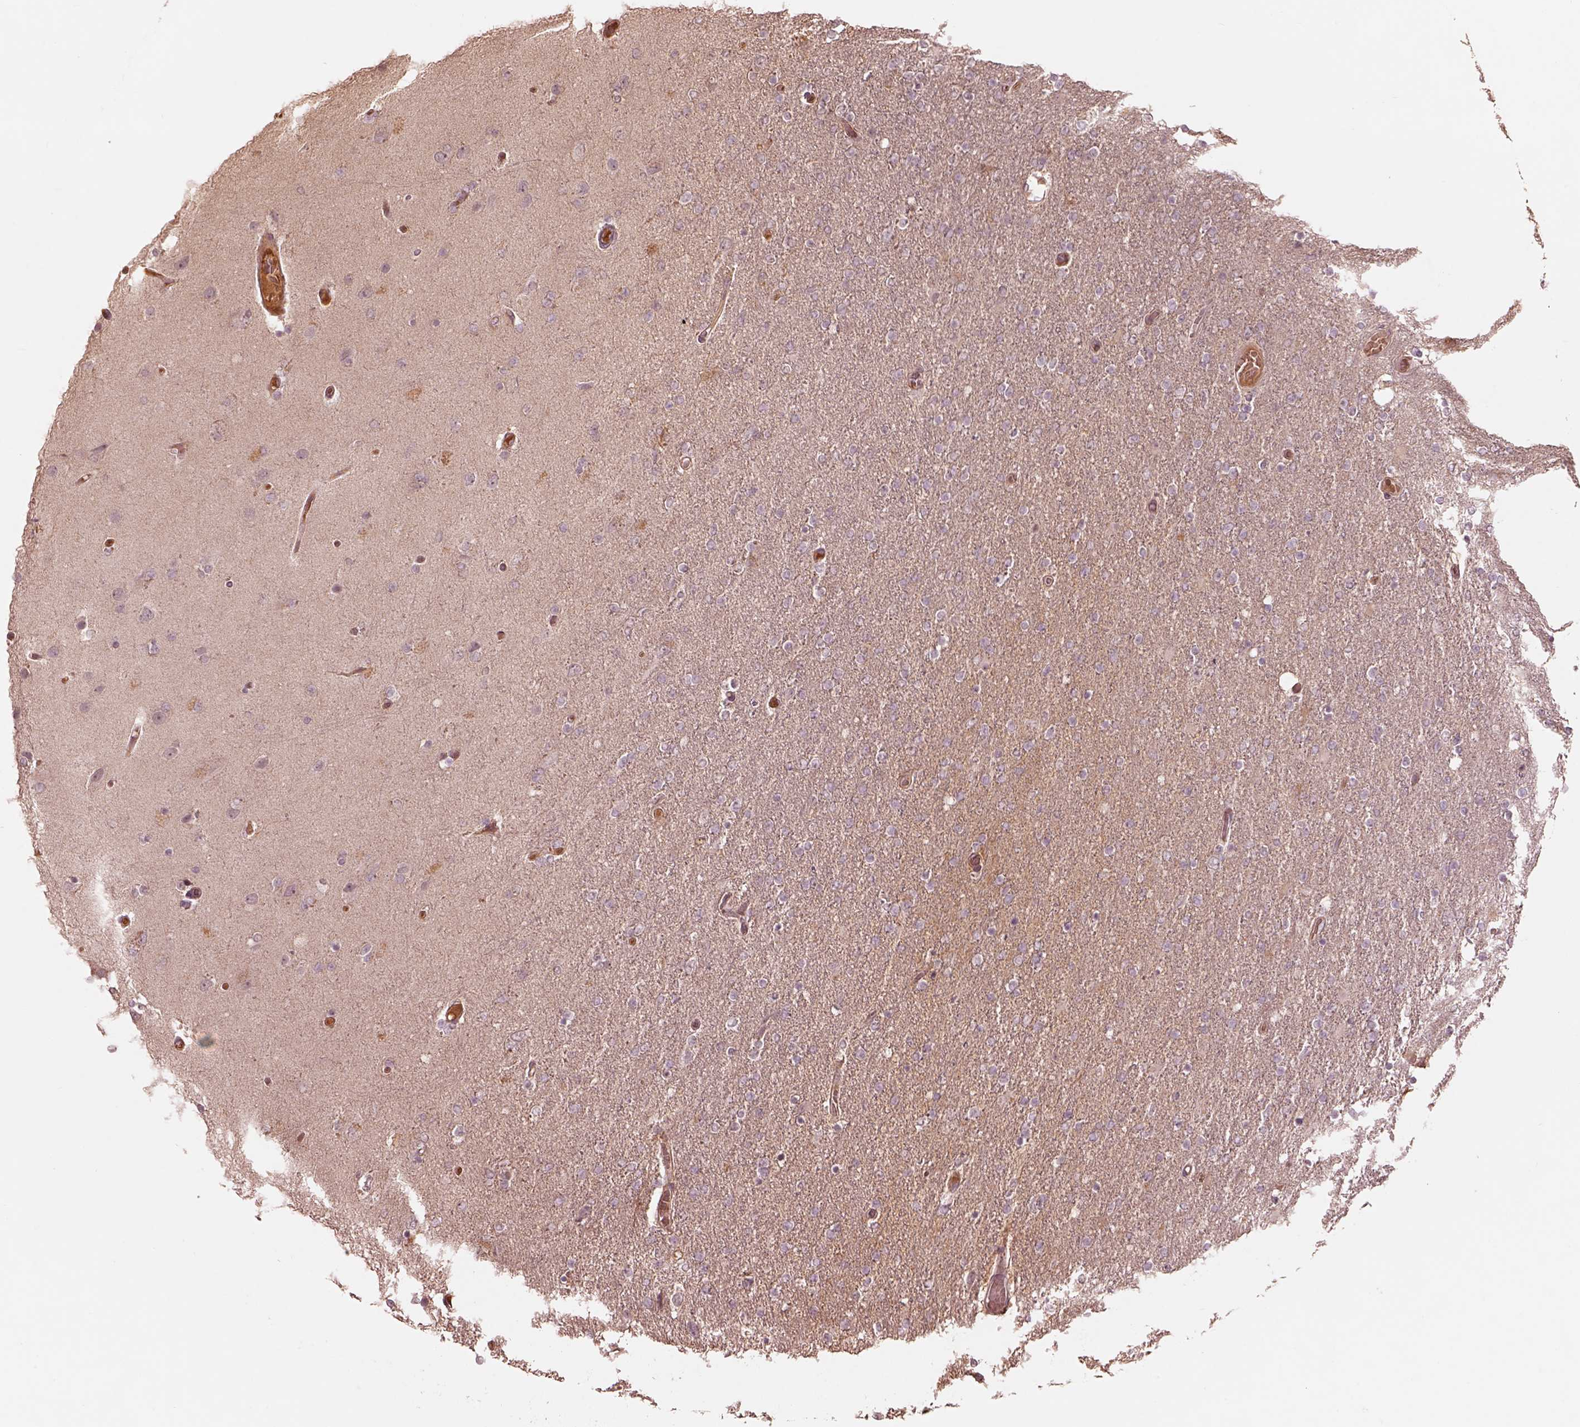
{"staining": {"intensity": "negative", "quantity": "none", "location": "none"}, "tissue": "glioma", "cell_type": "Tumor cells", "image_type": "cancer", "snomed": [{"axis": "morphology", "description": "Glioma, malignant, High grade"}, {"axis": "topography", "description": "Cerebral cortex"}], "caption": "Protein analysis of malignant high-grade glioma demonstrates no significant expression in tumor cells. (IHC, brightfield microscopy, high magnification).", "gene": "TF", "patient": {"sex": "male", "age": 70}}